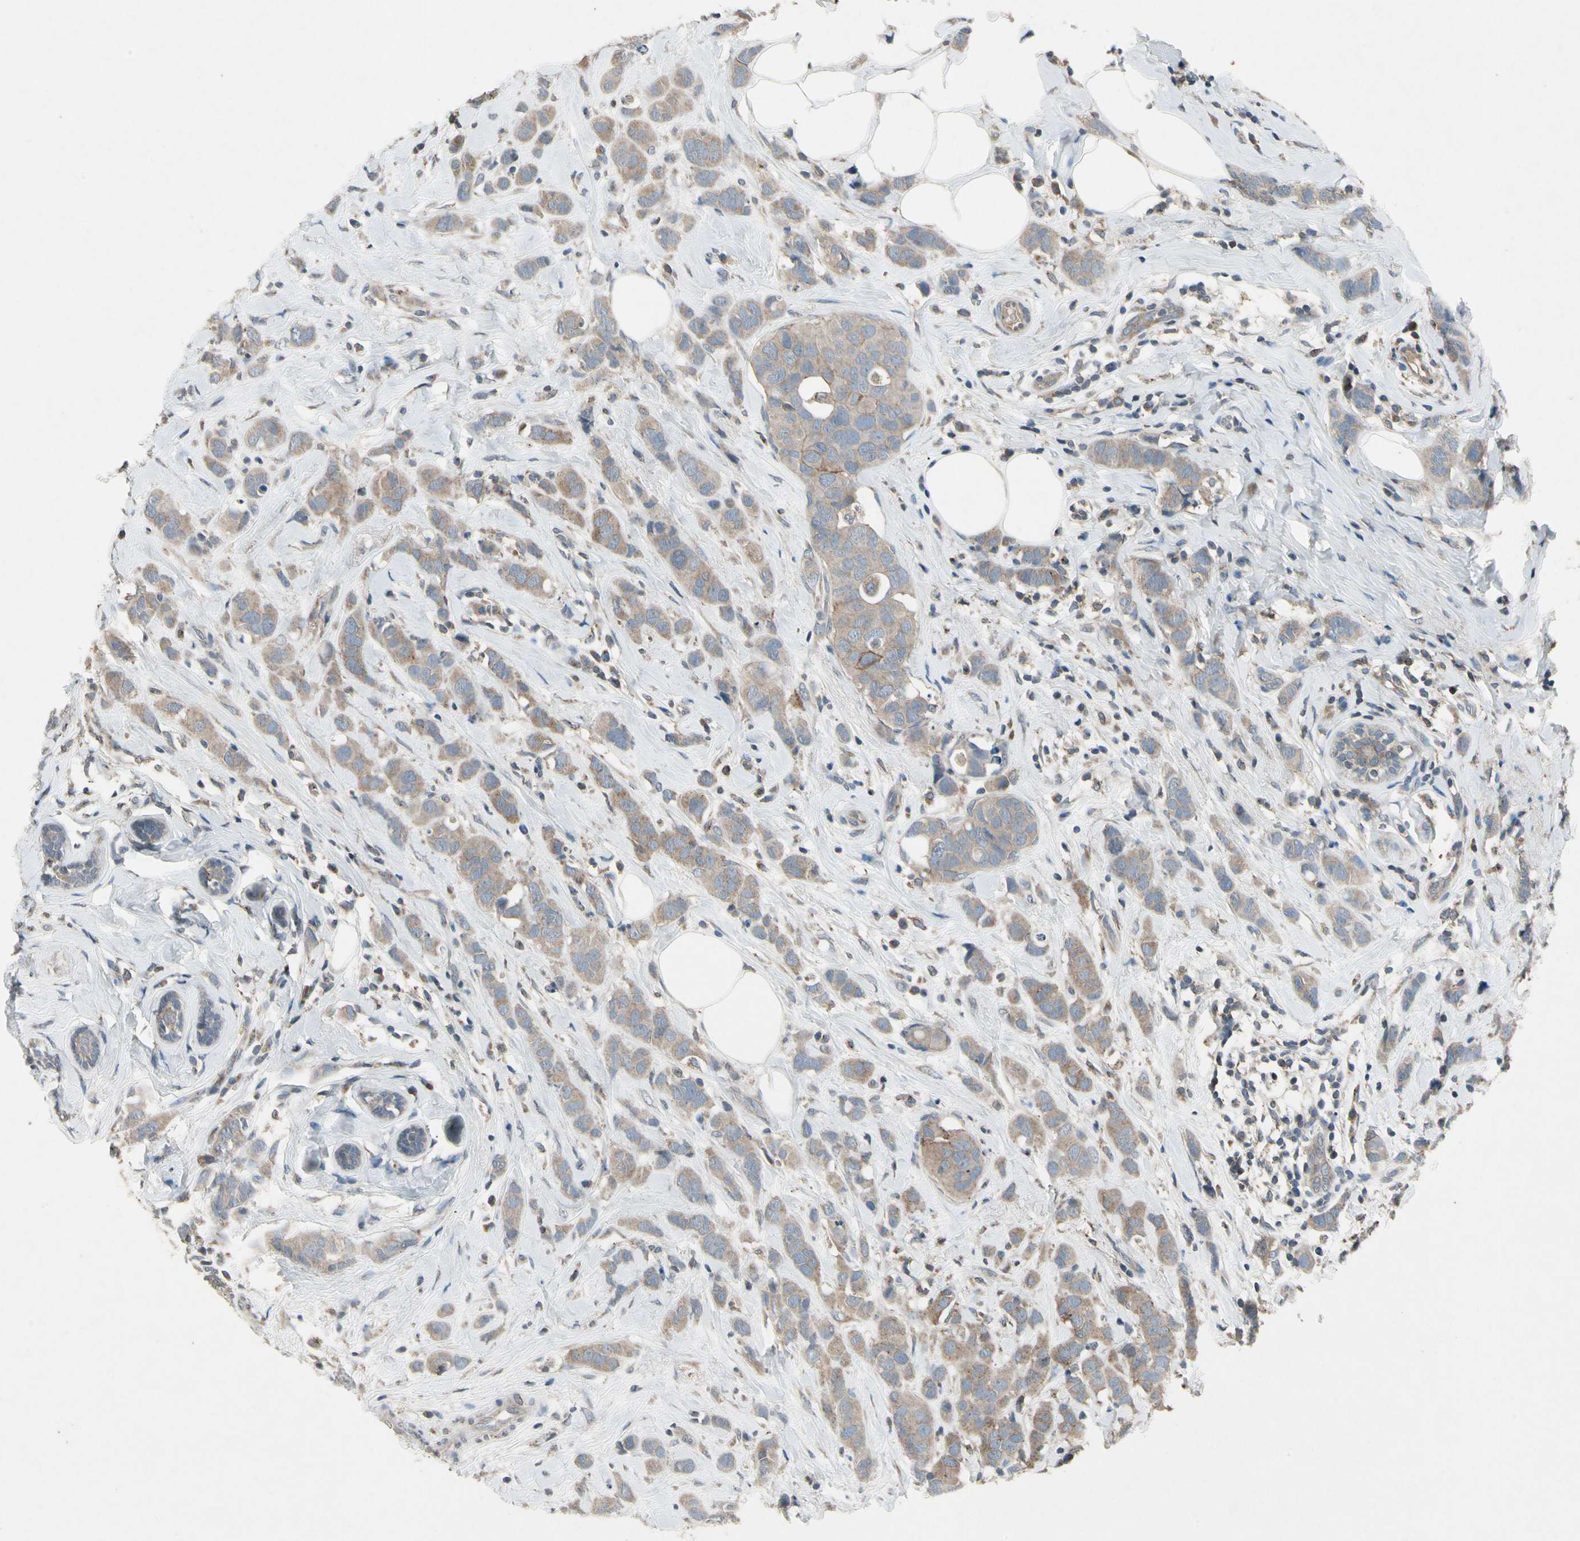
{"staining": {"intensity": "weak", "quantity": ">75%", "location": "cytoplasmic/membranous"}, "tissue": "breast cancer", "cell_type": "Tumor cells", "image_type": "cancer", "snomed": [{"axis": "morphology", "description": "Normal tissue, NOS"}, {"axis": "morphology", "description": "Duct carcinoma"}, {"axis": "topography", "description": "Breast"}], "caption": "Tumor cells reveal weak cytoplasmic/membranous staining in about >75% of cells in breast infiltrating ductal carcinoma.", "gene": "NMI", "patient": {"sex": "female", "age": 50}}